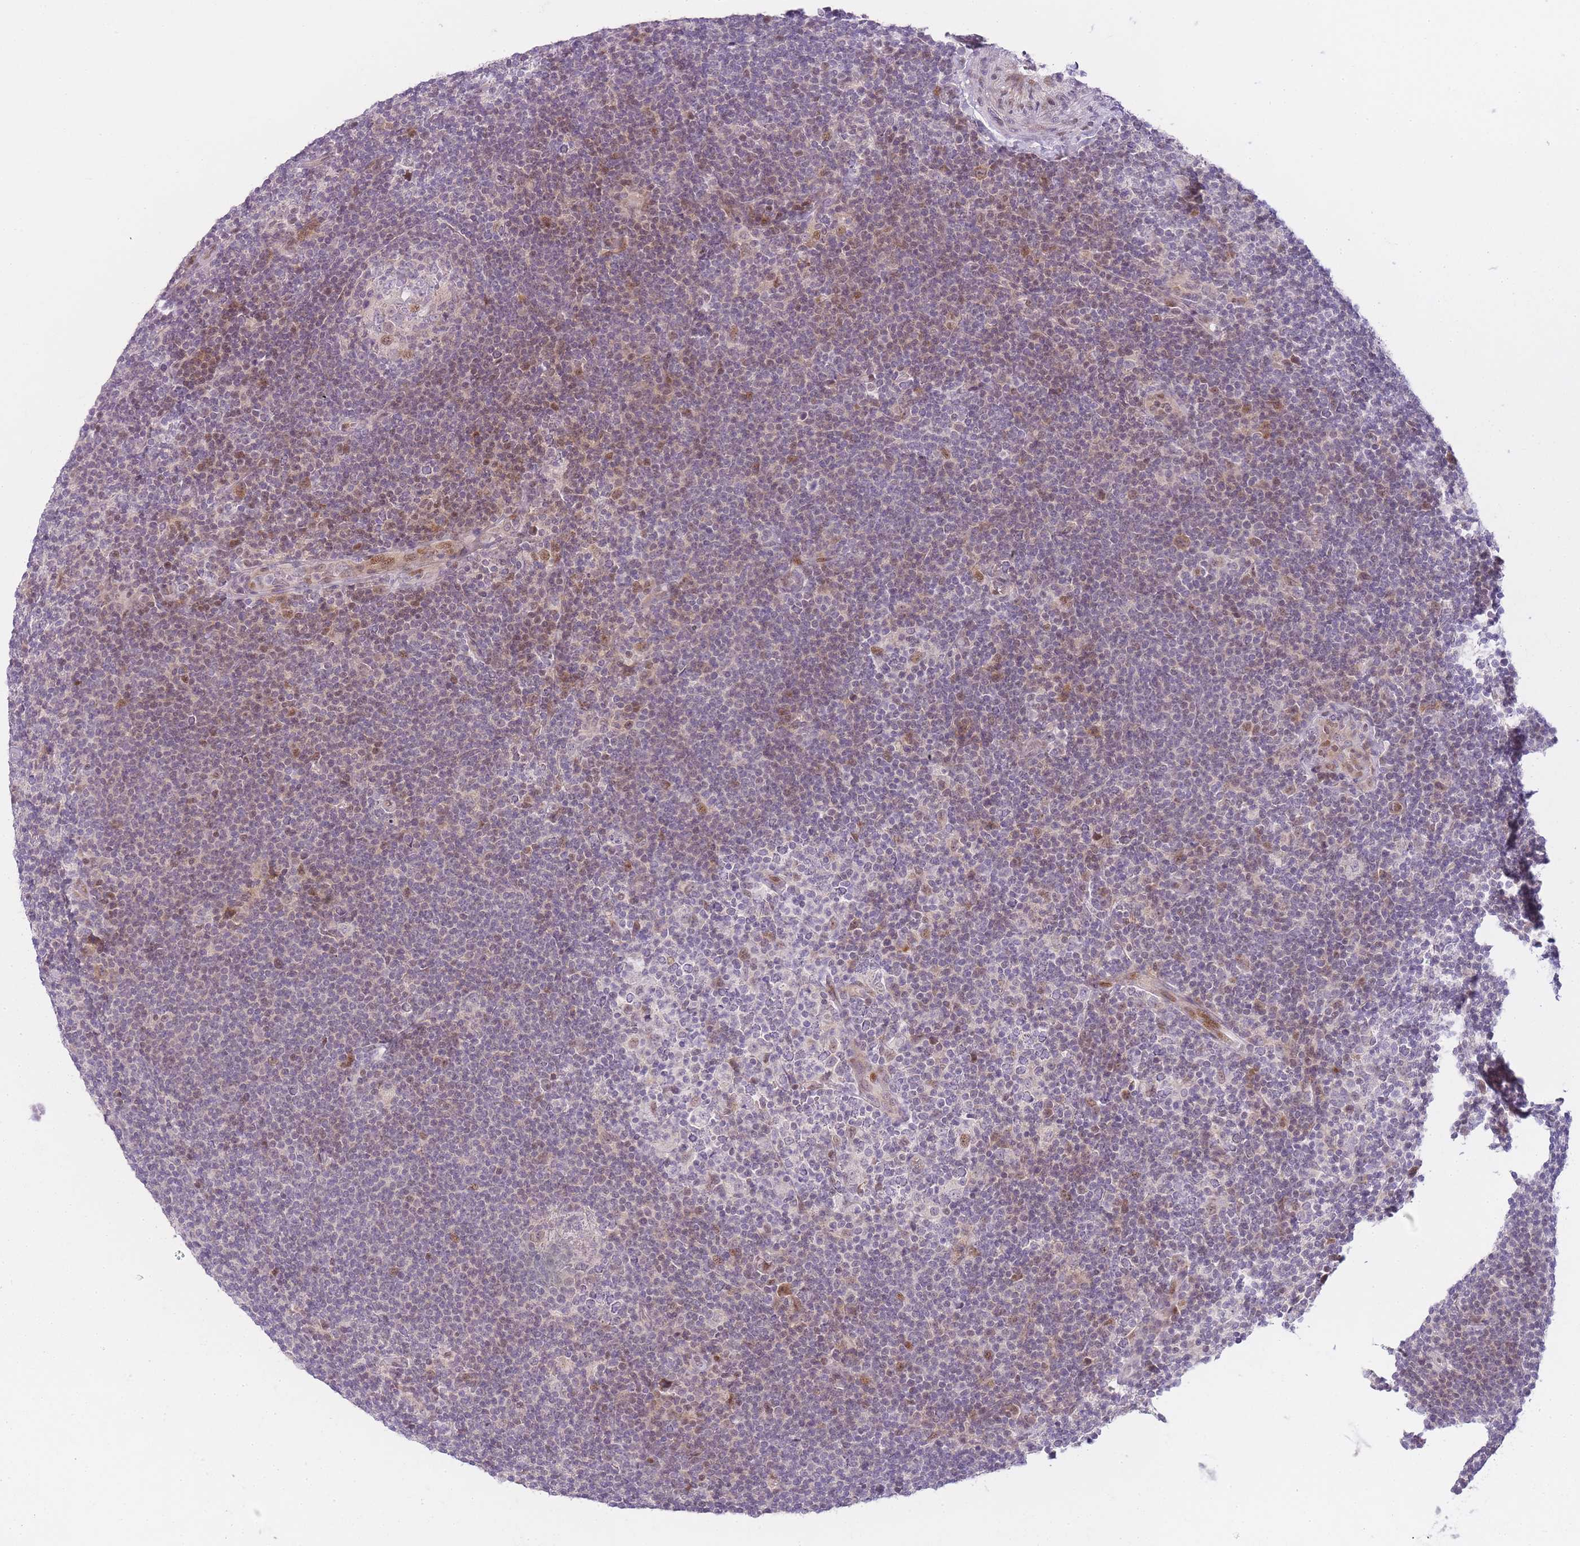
{"staining": {"intensity": "weak", "quantity": "25%-75%", "location": "nuclear"}, "tissue": "lymphoma", "cell_type": "Tumor cells", "image_type": "cancer", "snomed": [{"axis": "morphology", "description": "Hodgkin's disease, NOS"}, {"axis": "topography", "description": "Lymph node"}], "caption": "The immunohistochemical stain shows weak nuclear positivity in tumor cells of lymphoma tissue.", "gene": "OGG1", "patient": {"sex": "female", "age": 57}}